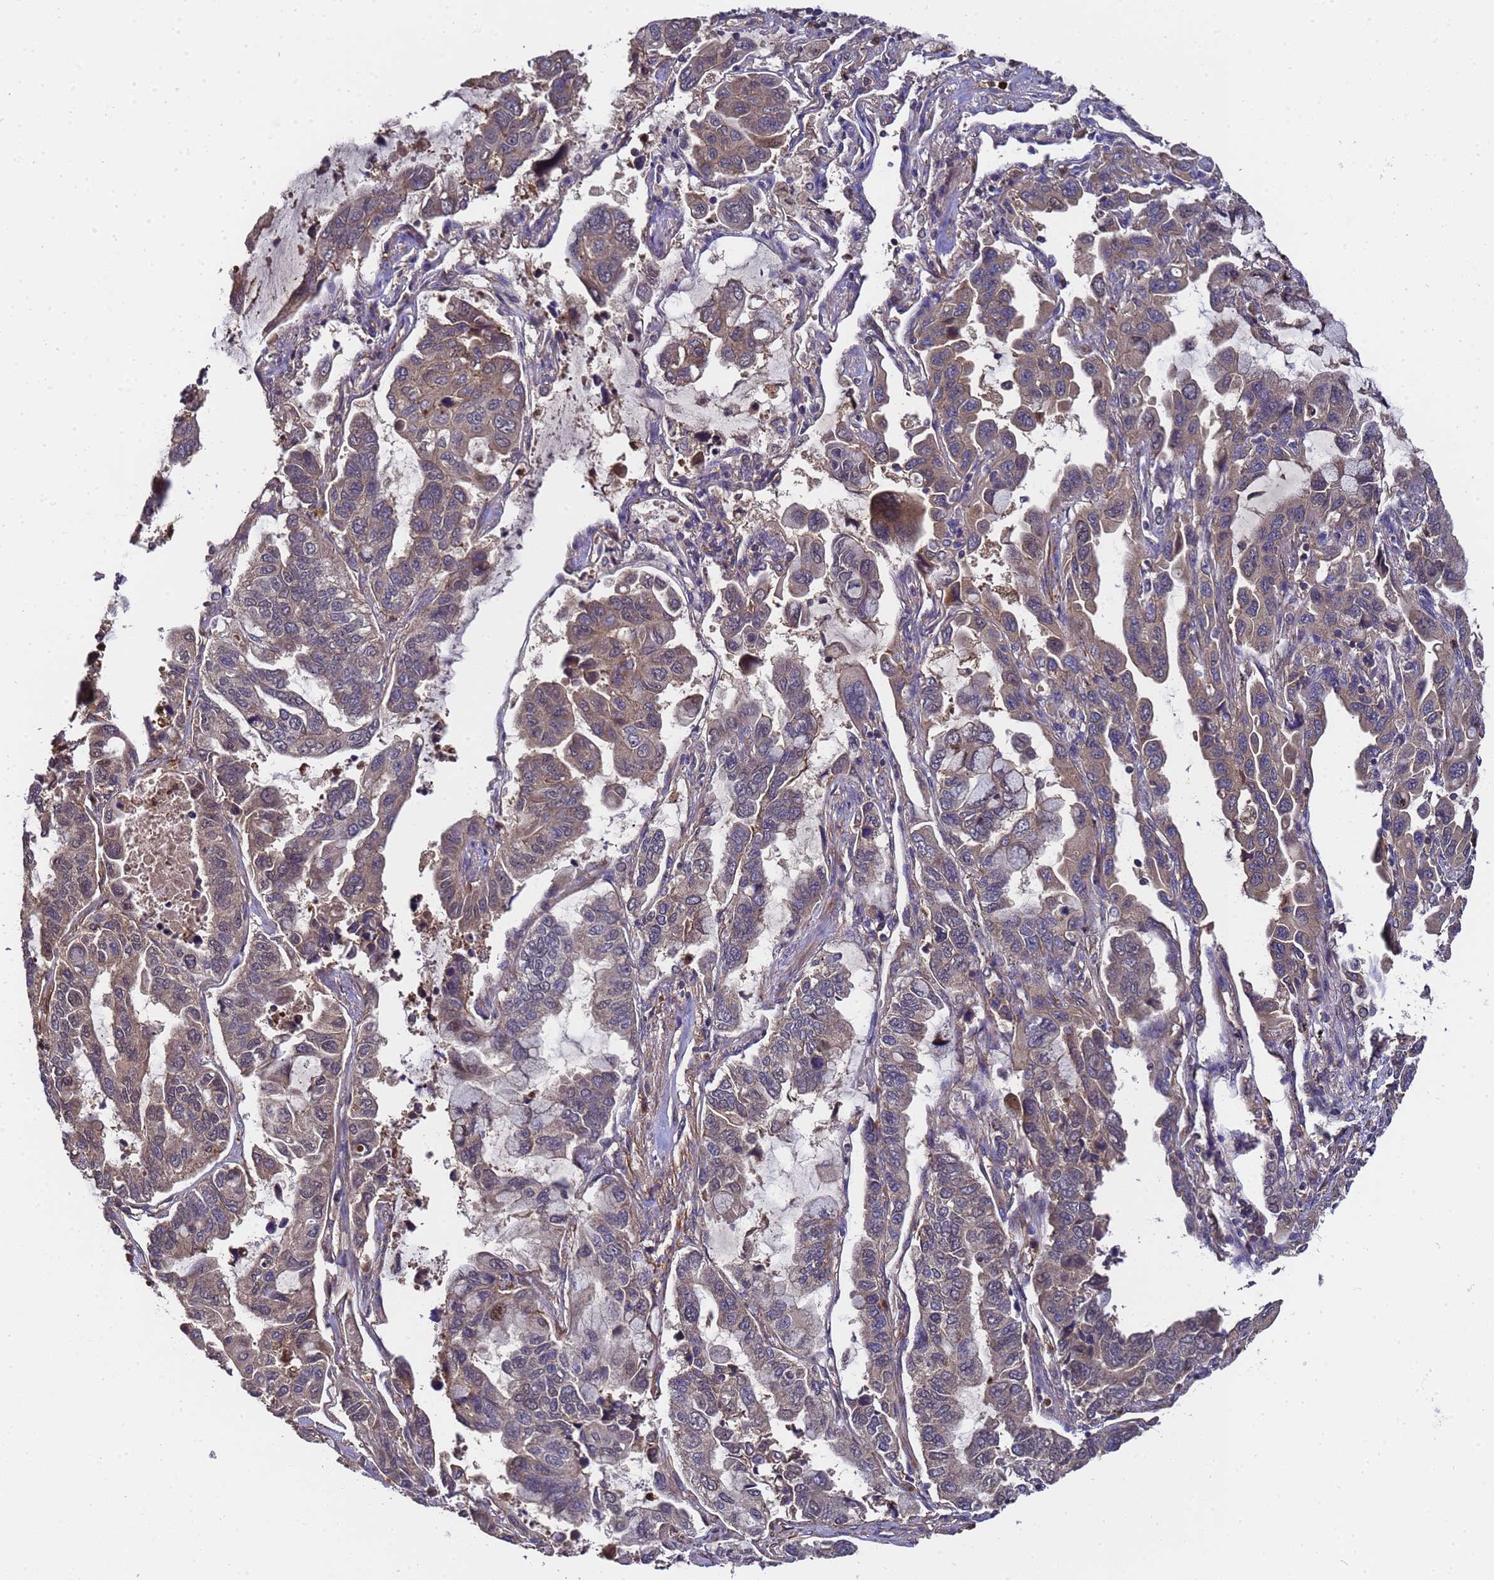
{"staining": {"intensity": "weak", "quantity": "25%-75%", "location": "cytoplasmic/membranous"}, "tissue": "lung cancer", "cell_type": "Tumor cells", "image_type": "cancer", "snomed": [{"axis": "morphology", "description": "Adenocarcinoma, NOS"}, {"axis": "topography", "description": "Lung"}], "caption": "This is a micrograph of IHC staining of lung adenocarcinoma, which shows weak expression in the cytoplasmic/membranous of tumor cells.", "gene": "GSTCD", "patient": {"sex": "male", "age": 64}}